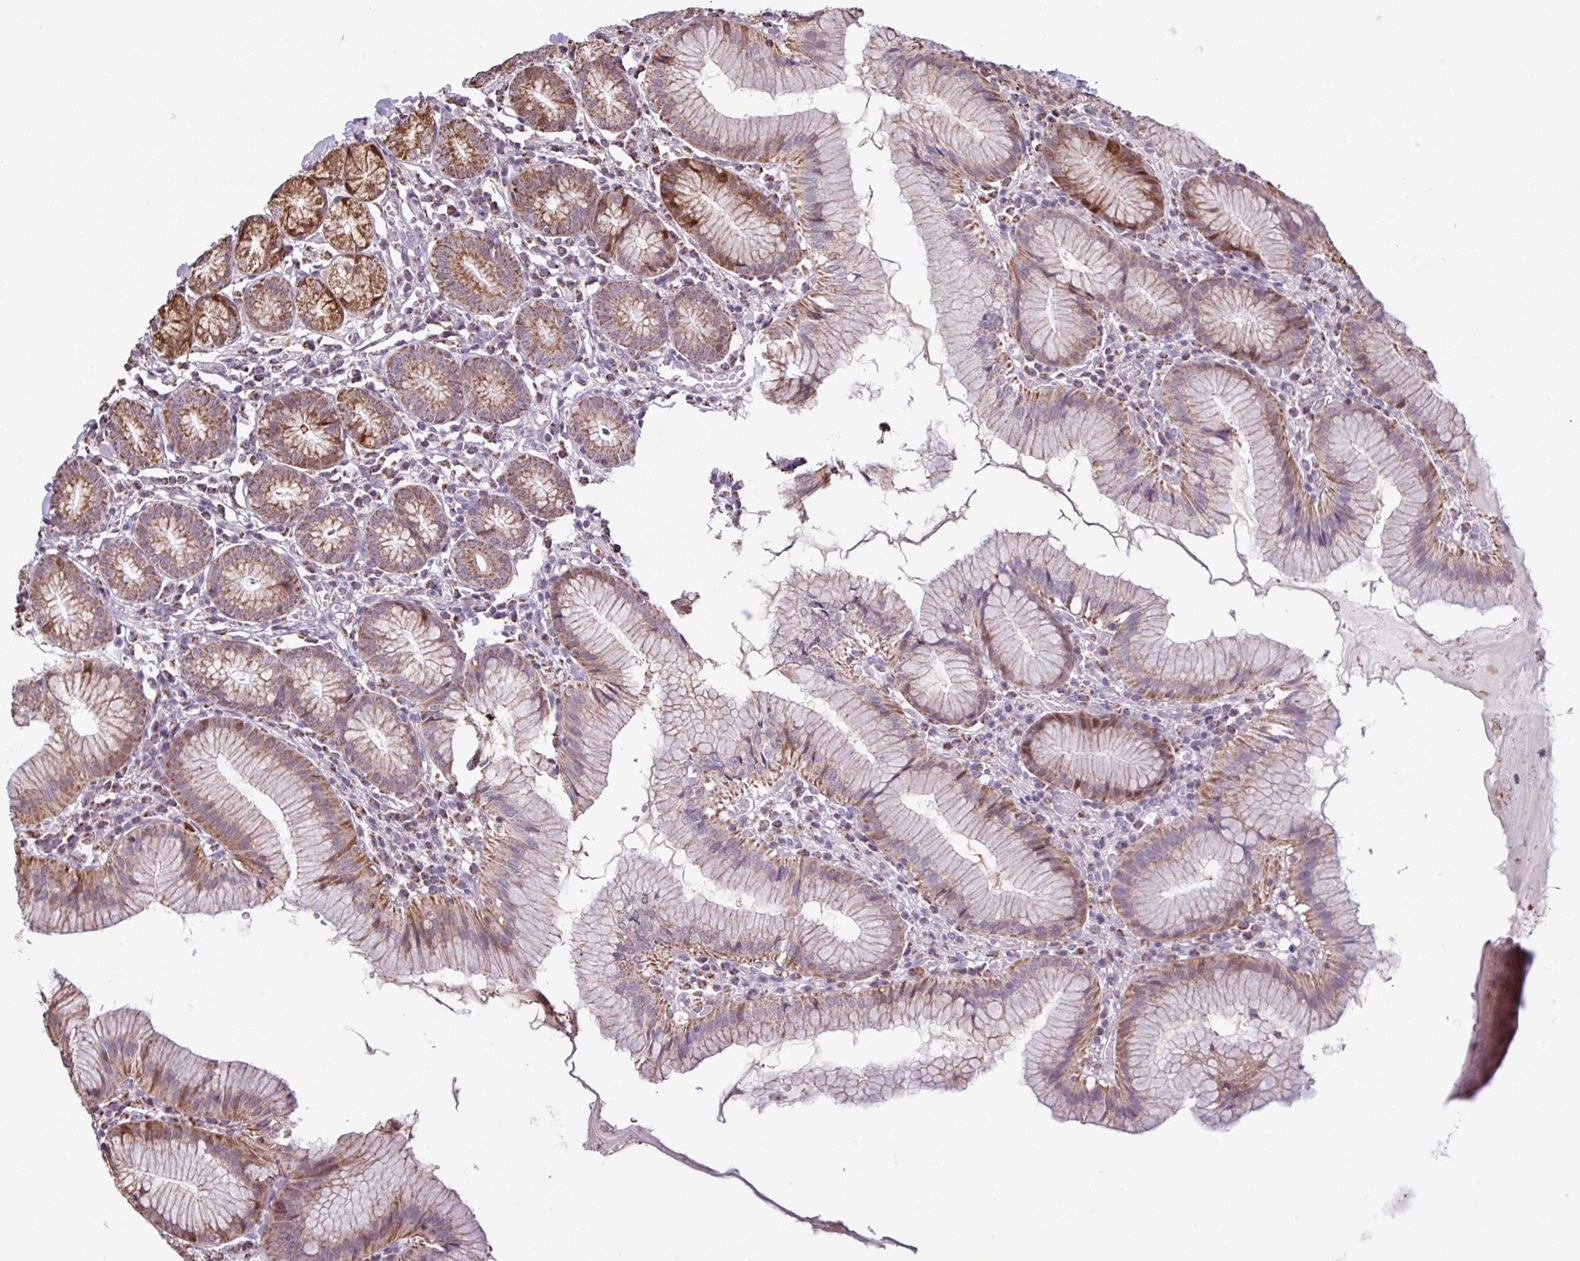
{"staining": {"intensity": "strong", "quantity": "25%-75%", "location": "cytoplasmic/membranous"}, "tissue": "stomach", "cell_type": "Glandular cells", "image_type": "normal", "snomed": [{"axis": "morphology", "description": "Normal tissue, NOS"}, {"axis": "topography", "description": "Stomach"}], "caption": "There is high levels of strong cytoplasmic/membranous positivity in glandular cells of unremarkable stomach, as demonstrated by immunohistochemical staining (brown color).", "gene": "ALG8", "patient": {"sex": "male", "age": 55}}